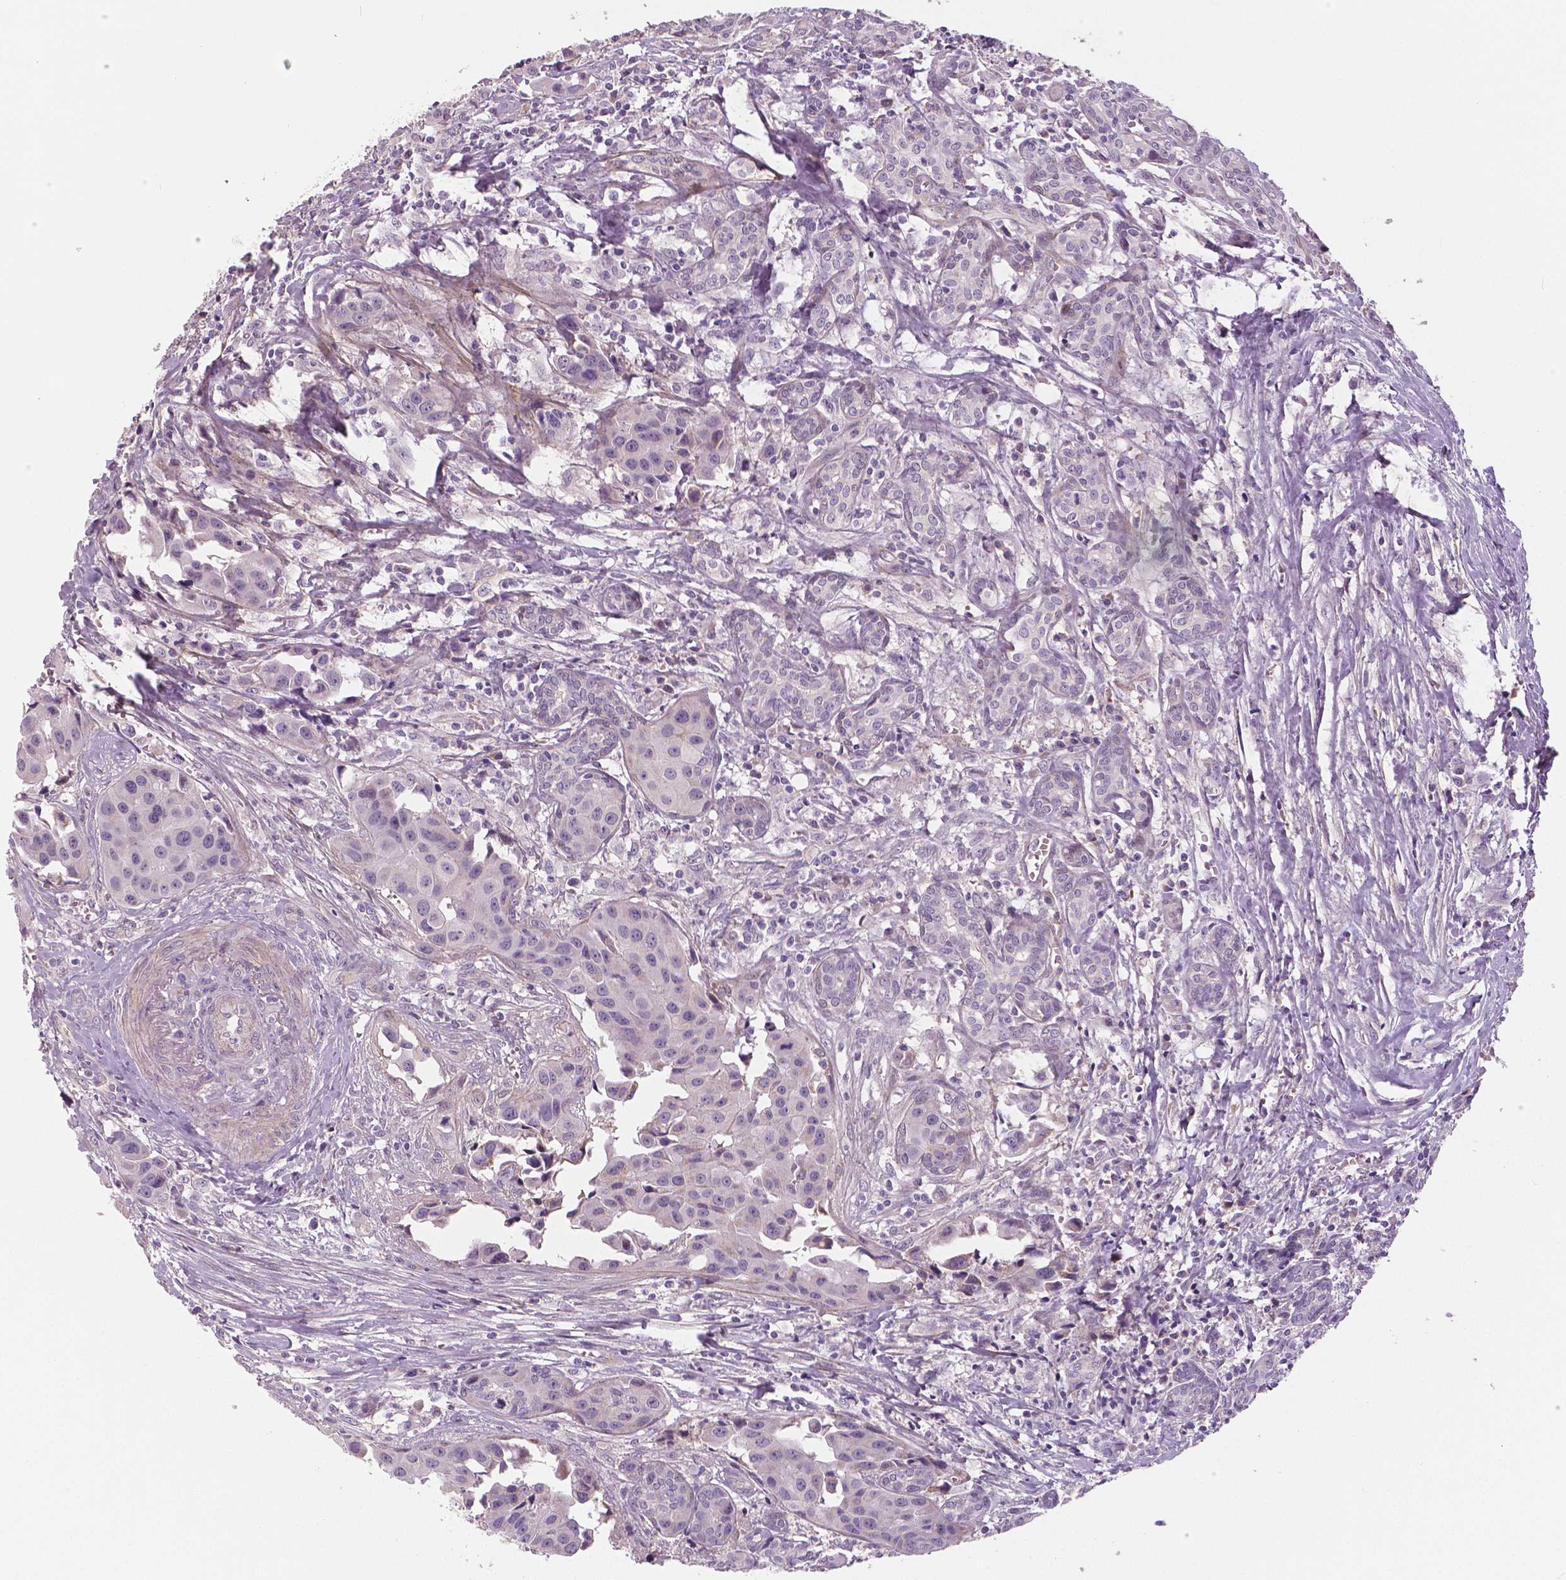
{"staining": {"intensity": "negative", "quantity": "none", "location": "none"}, "tissue": "head and neck cancer", "cell_type": "Tumor cells", "image_type": "cancer", "snomed": [{"axis": "morphology", "description": "Adenocarcinoma, NOS"}, {"axis": "topography", "description": "Head-Neck"}], "caption": "Tumor cells are negative for brown protein staining in head and neck cancer.", "gene": "FLT1", "patient": {"sex": "male", "age": 76}}